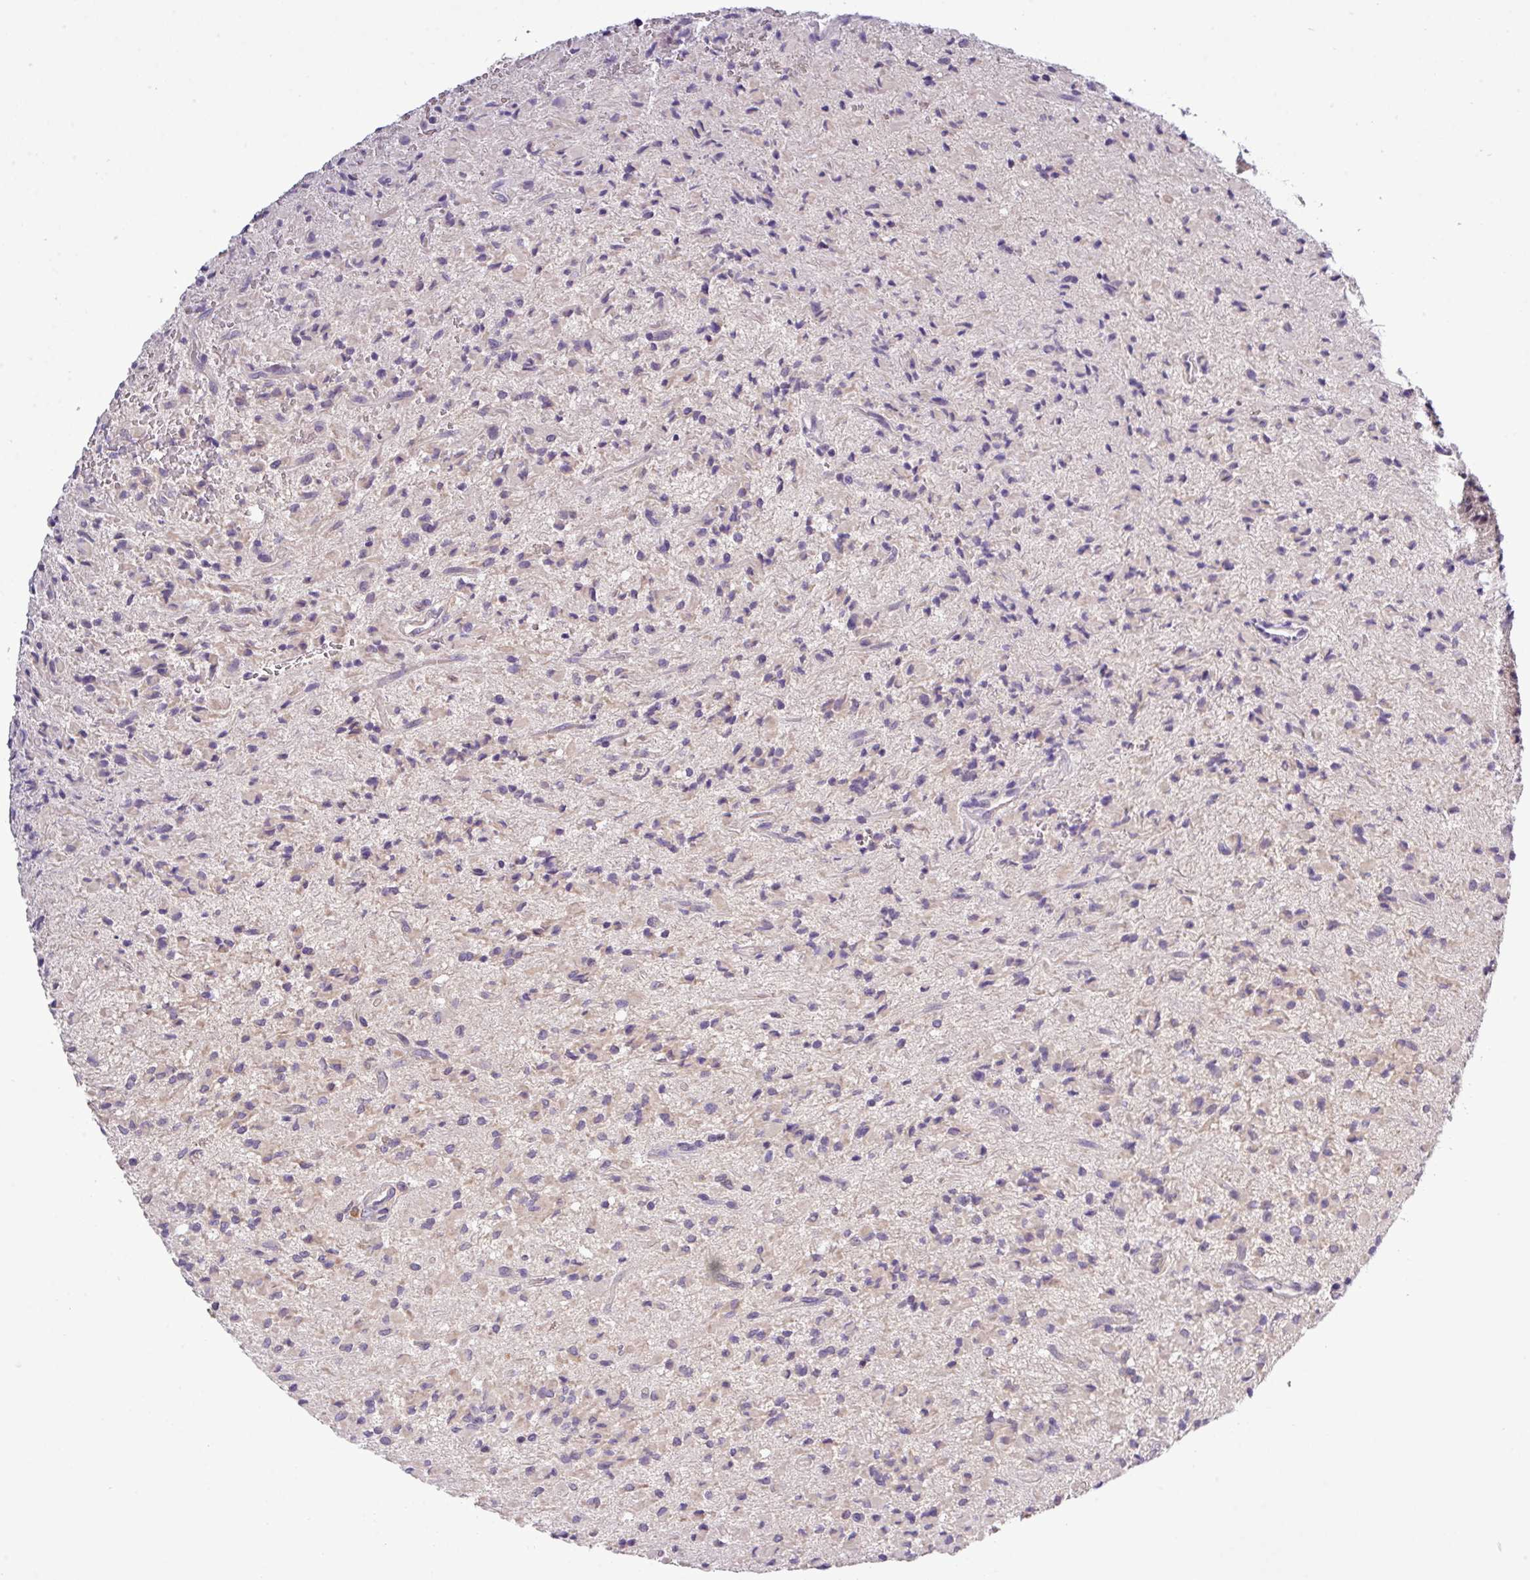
{"staining": {"intensity": "weak", "quantity": "<25%", "location": "cytoplasmic/membranous"}, "tissue": "glioma", "cell_type": "Tumor cells", "image_type": "cancer", "snomed": [{"axis": "morphology", "description": "Glioma, malignant, Low grade"}, {"axis": "topography", "description": "Brain"}], "caption": "Tumor cells are negative for protein expression in human glioma.", "gene": "TMEM62", "patient": {"sex": "female", "age": 33}}